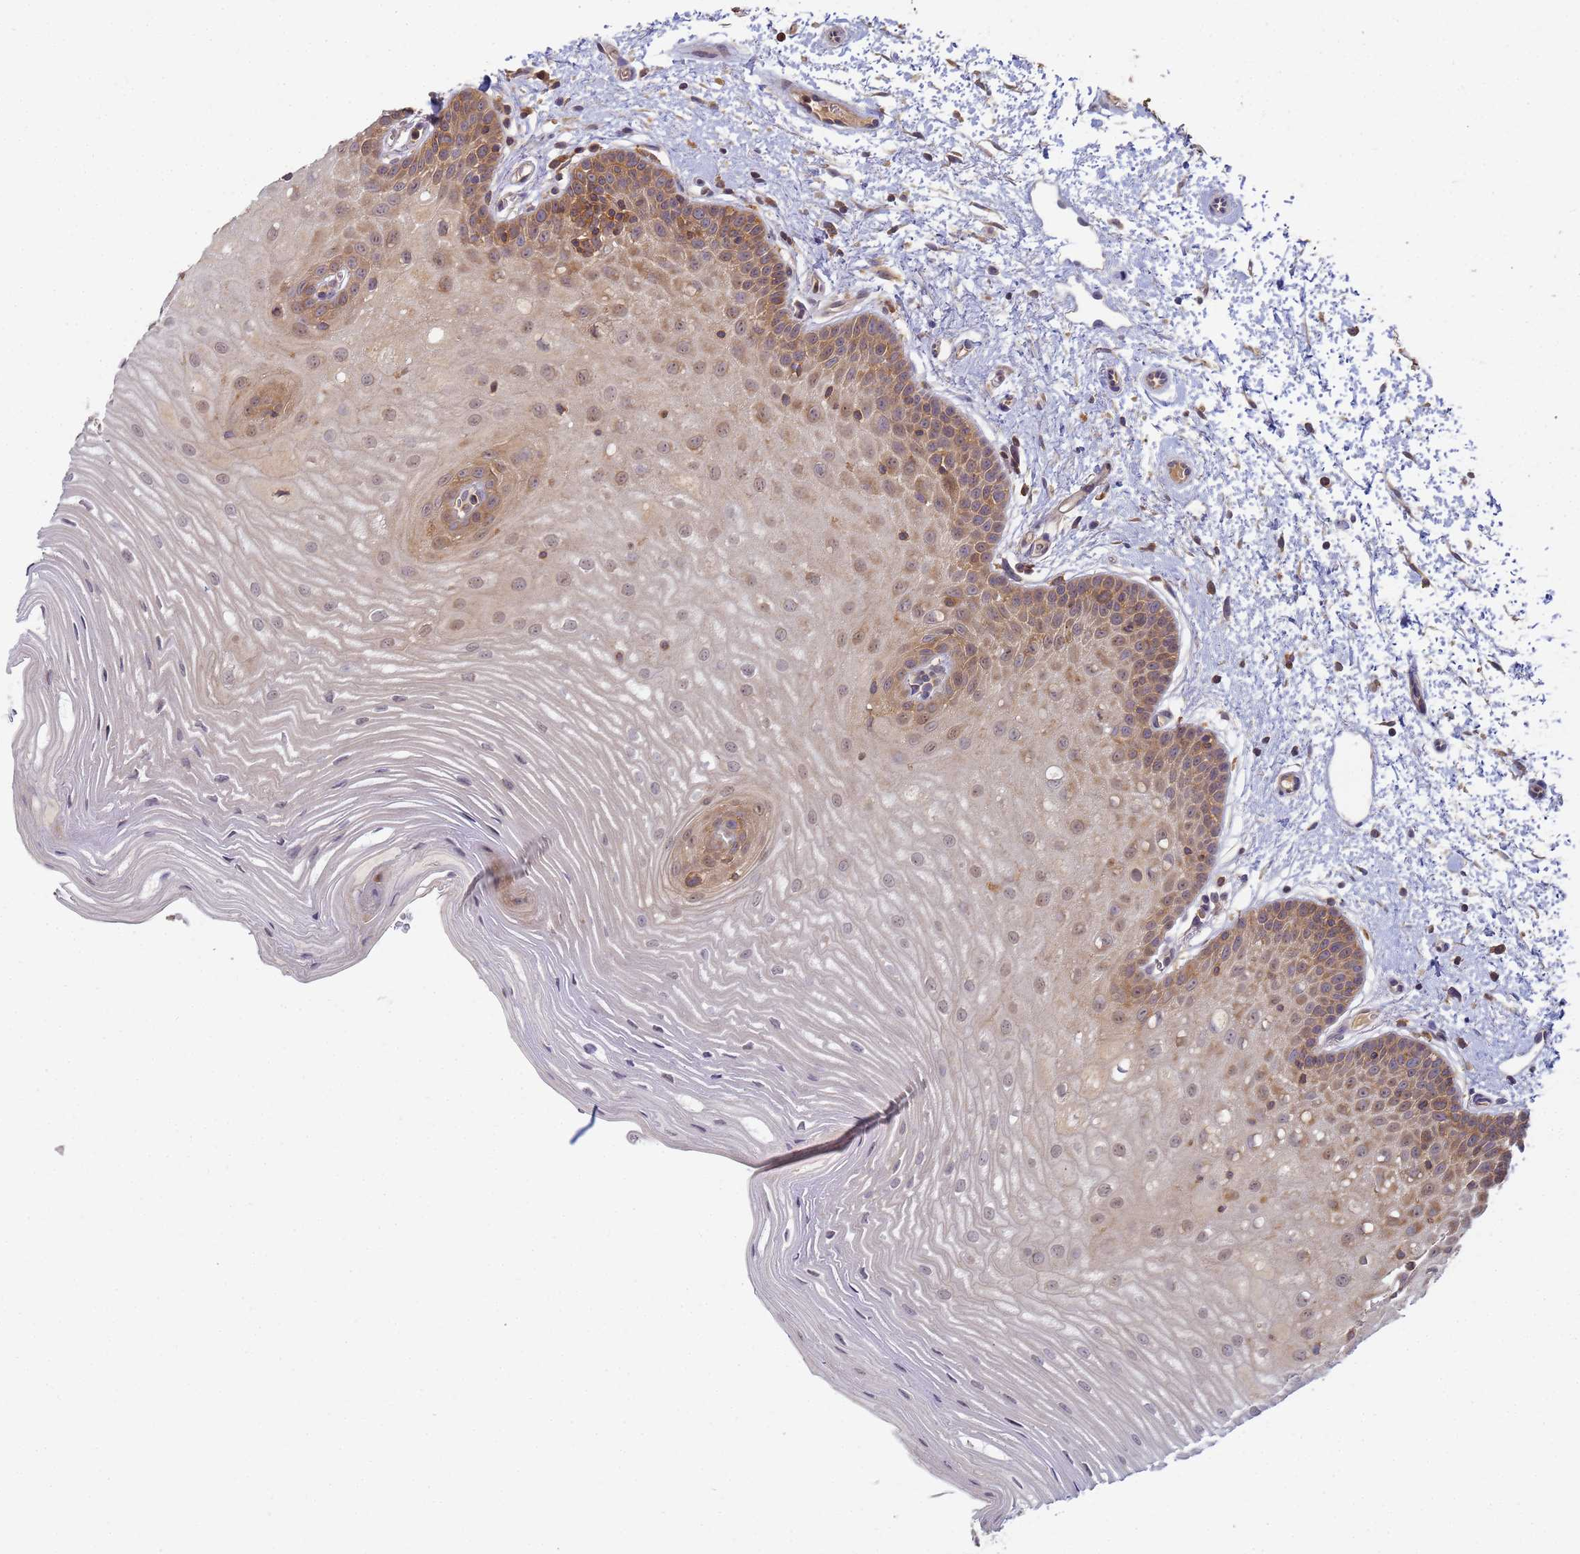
{"staining": {"intensity": "moderate", "quantity": "25%-75%", "location": "cytoplasmic/membranous,nuclear"}, "tissue": "oral mucosa", "cell_type": "Squamous epithelial cells", "image_type": "normal", "snomed": [{"axis": "morphology", "description": "Normal tissue, NOS"}, {"axis": "topography", "description": "Oral tissue"}, {"axis": "topography", "description": "Tounge, NOS"}], "caption": "DAB immunohistochemical staining of benign human oral mucosa displays moderate cytoplasmic/membranous,nuclear protein staining in about 25%-75% of squamous epithelial cells.", "gene": "SHARPIN", "patient": {"sex": "female", "age": 73}}